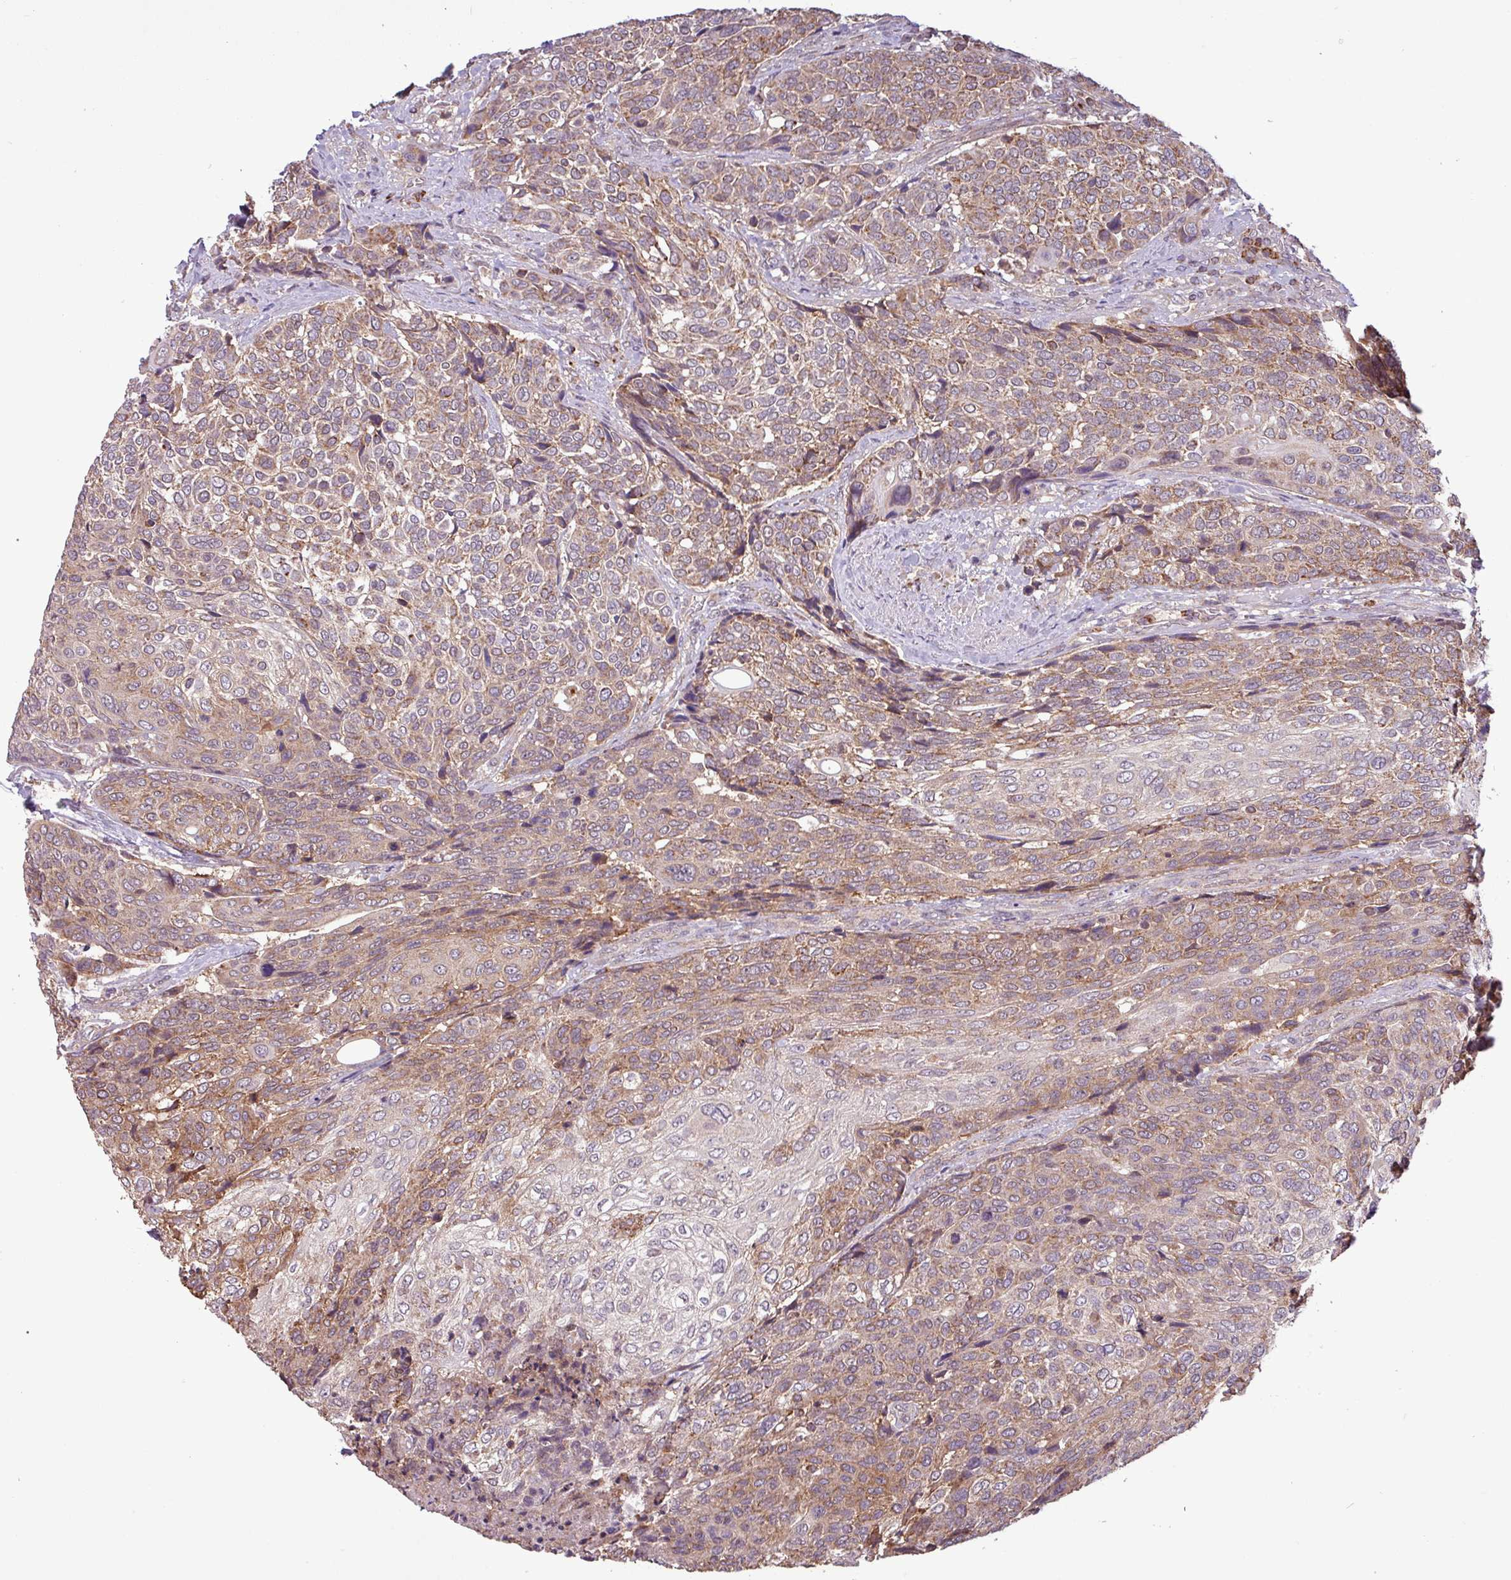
{"staining": {"intensity": "moderate", "quantity": "25%-75%", "location": "cytoplasmic/membranous"}, "tissue": "urothelial cancer", "cell_type": "Tumor cells", "image_type": "cancer", "snomed": [{"axis": "morphology", "description": "Urothelial carcinoma, High grade"}, {"axis": "topography", "description": "Urinary bladder"}], "caption": "This is an image of immunohistochemistry (IHC) staining of urothelial cancer, which shows moderate positivity in the cytoplasmic/membranous of tumor cells.", "gene": "MCTP2", "patient": {"sex": "female", "age": 70}}